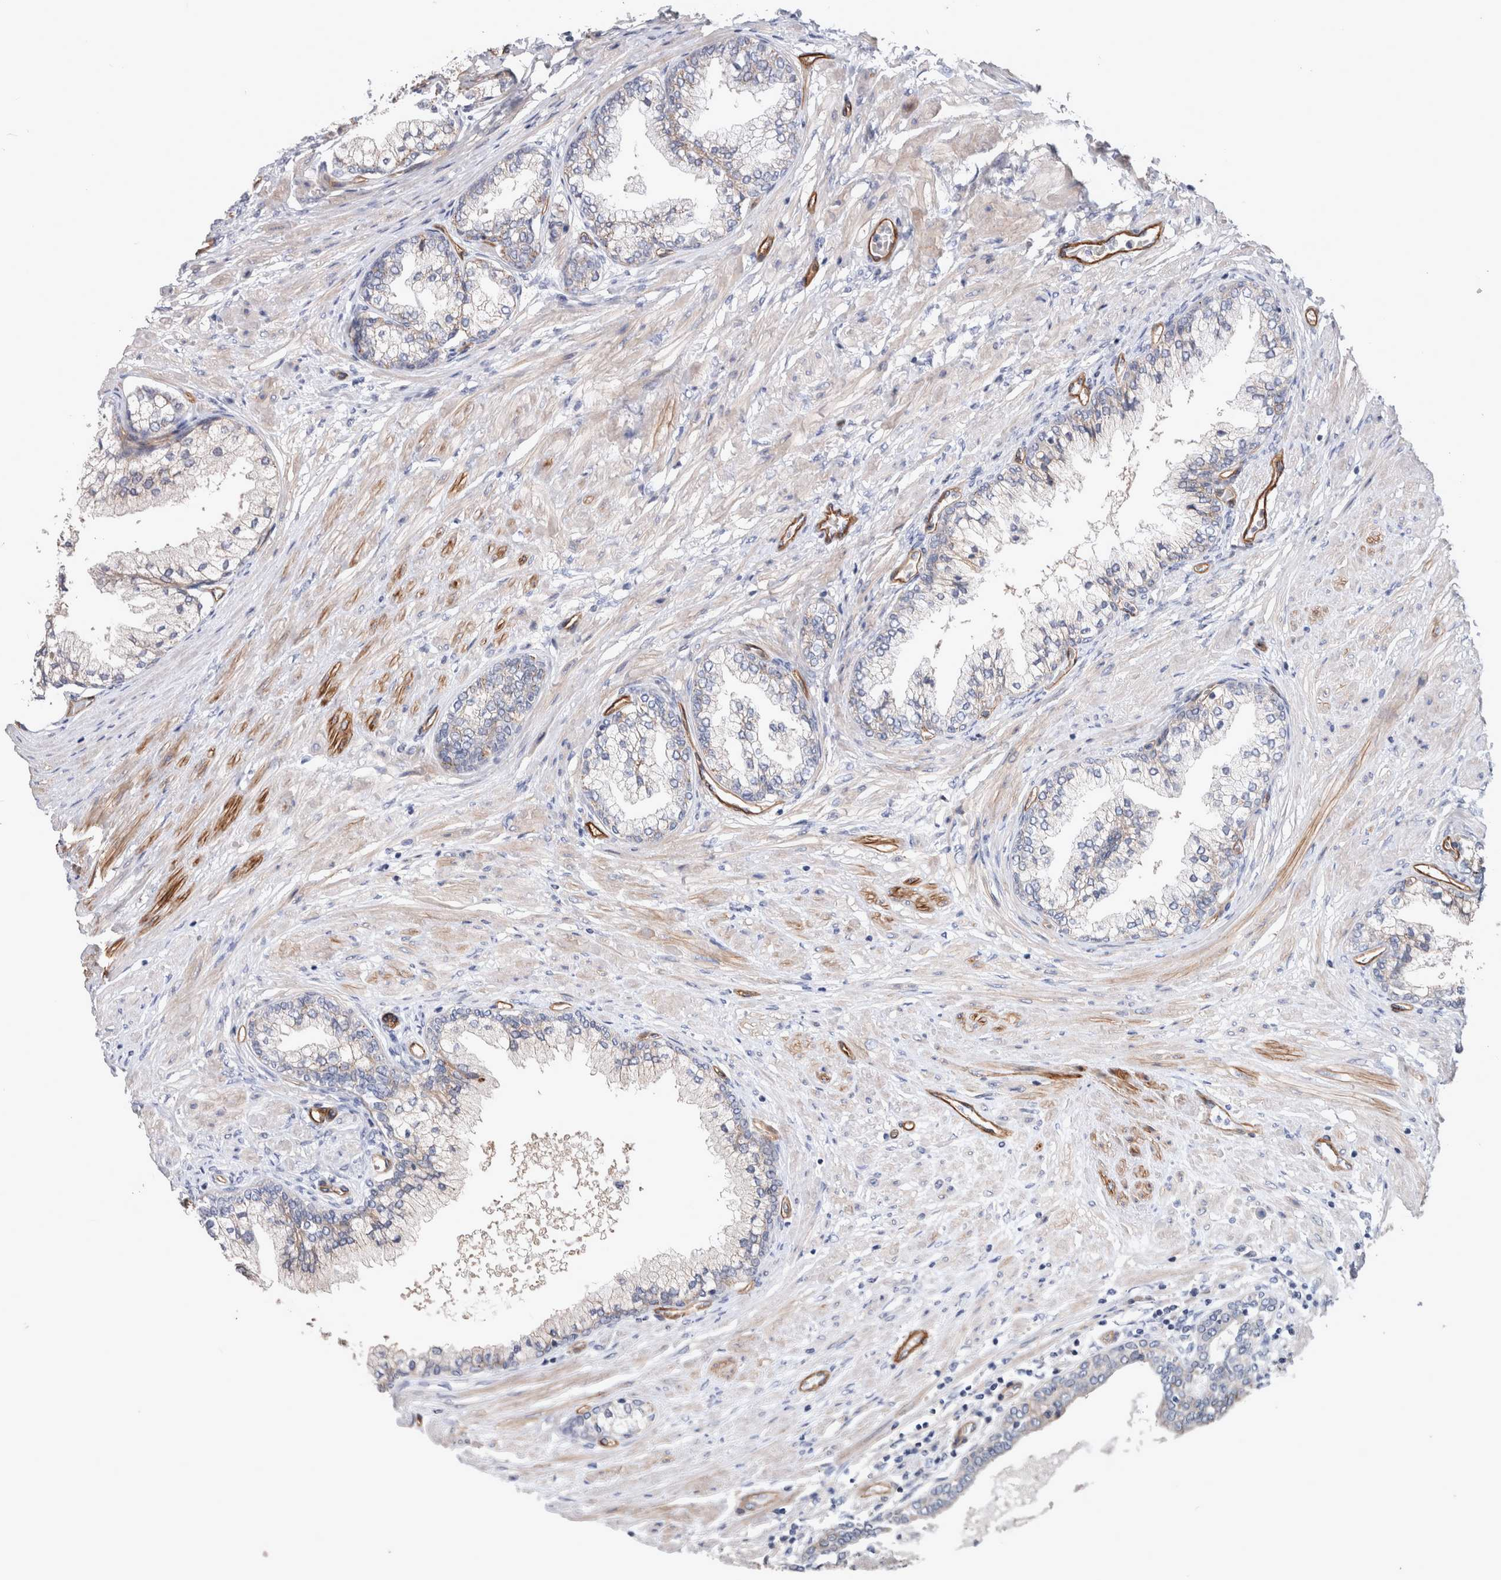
{"staining": {"intensity": "weak", "quantity": "<25%", "location": "cytoplasmic/membranous"}, "tissue": "prostate cancer", "cell_type": "Tumor cells", "image_type": "cancer", "snomed": [{"axis": "morphology", "description": "Adenocarcinoma, High grade"}, {"axis": "topography", "description": "Prostate"}], "caption": "Immunohistochemistry (IHC) histopathology image of neoplastic tissue: prostate high-grade adenocarcinoma stained with DAB reveals no significant protein positivity in tumor cells.", "gene": "BCAM", "patient": {"sex": "male", "age": 61}}